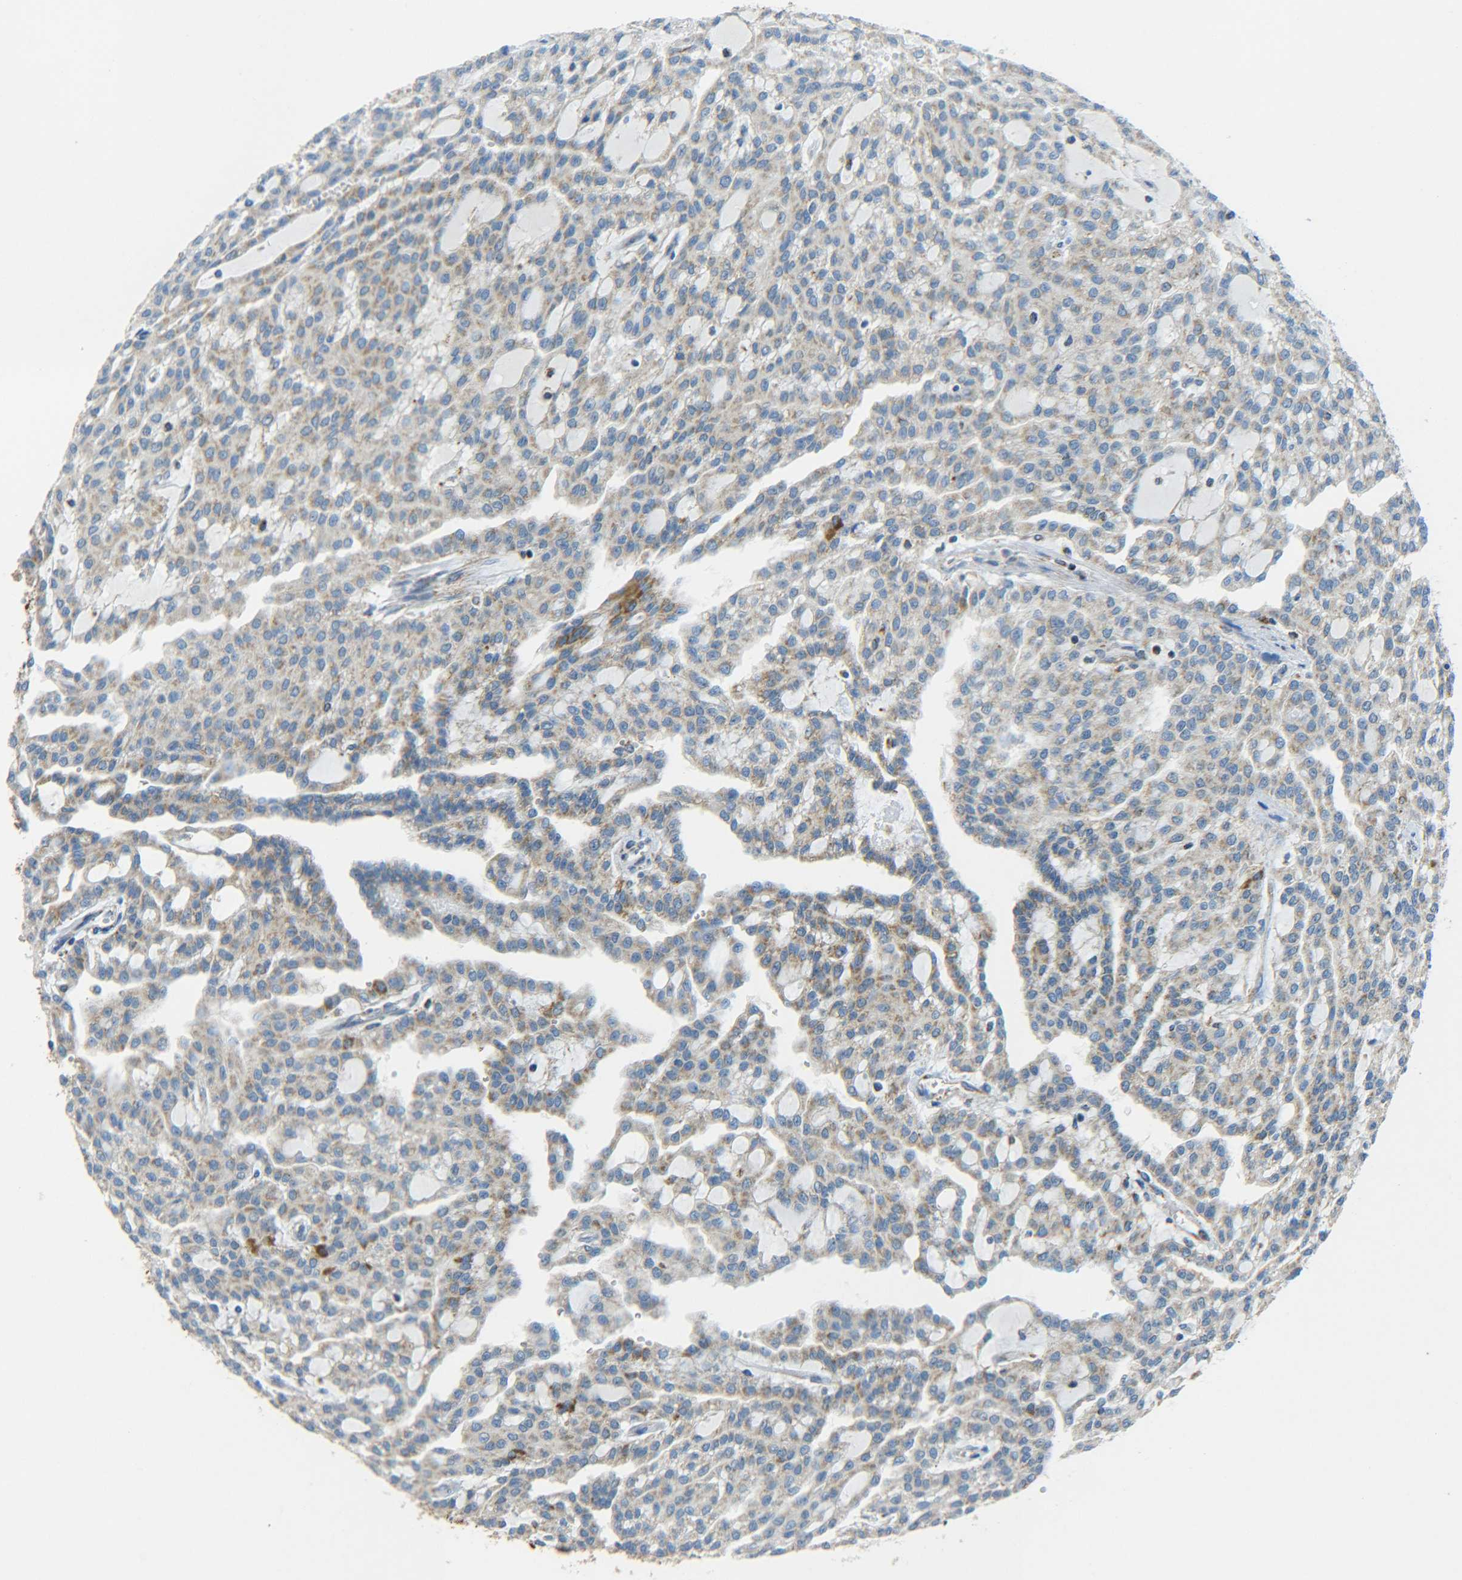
{"staining": {"intensity": "weak", "quantity": ">75%", "location": "cytoplasmic/membranous"}, "tissue": "renal cancer", "cell_type": "Tumor cells", "image_type": "cancer", "snomed": [{"axis": "morphology", "description": "Adenocarcinoma, NOS"}, {"axis": "topography", "description": "Kidney"}], "caption": "Brown immunohistochemical staining in renal cancer (adenocarcinoma) exhibits weak cytoplasmic/membranous staining in approximately >75% of tumor cells.", "gene": "CYB5R1", "patient": {"sex": "male", "age": 63}}